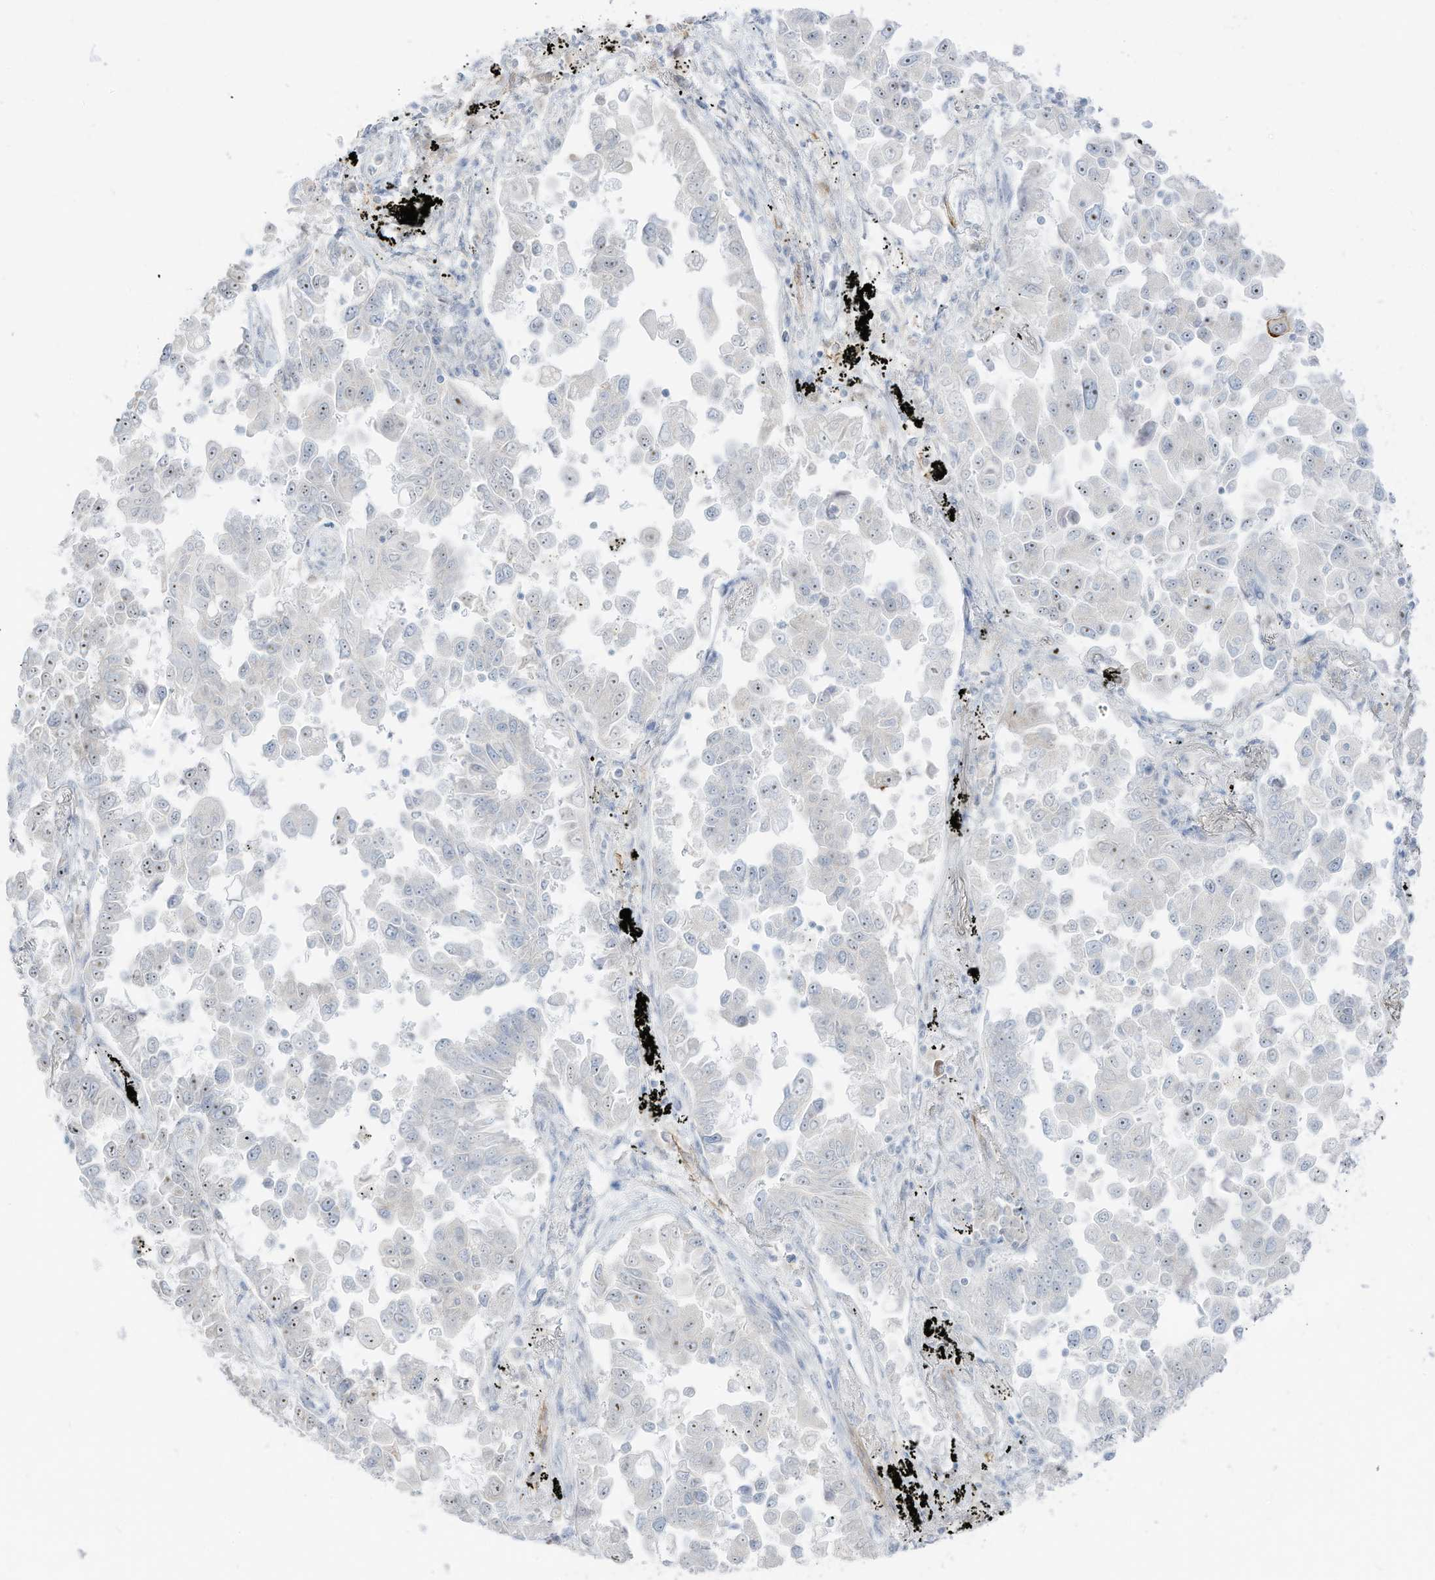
{"staining": {"intensity": "negative", "quantity": "none", "location": "none"}, "tissue": "lung cancer", "cell_type": "Tumor cells", "image_type": "cancer", "snomed": [{"axis": "morphology", "description": "Adenocarcinoma, NOS"}, {"axis": "topography", "description": "Lung"}], "caption": "A high-resolution histopathology image shows immunohistochemistry staining of lung cancer (adenocarcinoma), which shows no significant staining in tumor cells. Nuclei are stained in blue.", "gene": "C11orf87", "patient": {"sex": "female", "age": 67}}